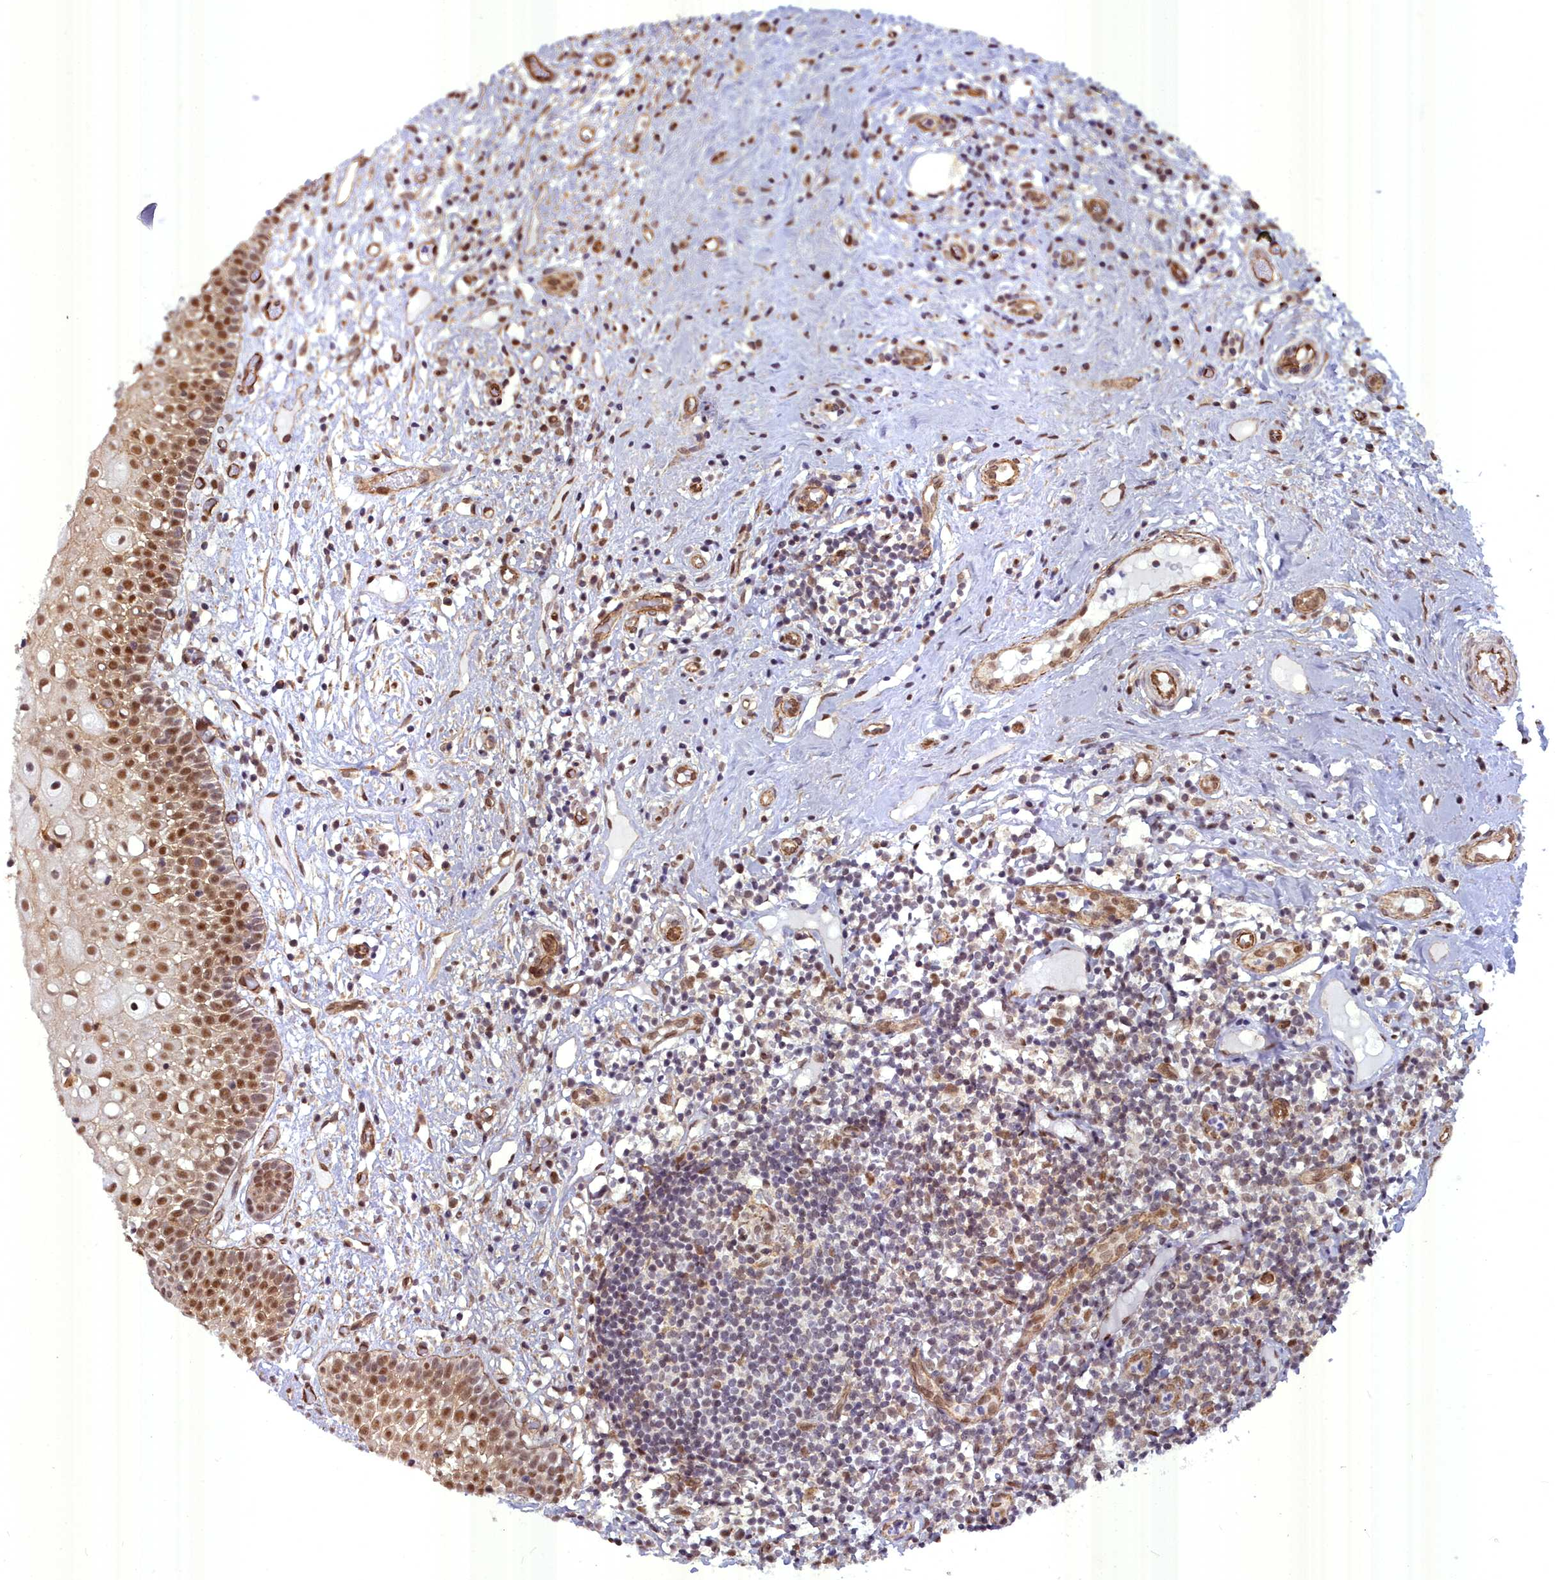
{"staining": {"intensity": "moderate", "quantity": ">75%", "location": "cytoplasmic/membranous,nuclear"}, "tissue": "oral mucosa", "cell_type": "Squamous epithelial cells", "image_type": "normal", "snomed": [{"axis": "morphology", "description": "Normal tissue, NOS"}, {"axis": "topography", "description": "Oral tissue"}], "caption": "IHC (DAB (3,3'-diaminobenzidine)) staining of benign oral mucosa reveals moderate cytoplasmic/membranous,nuclear protein positivity in approximately >75% of squamous epithelial cells.", "gene": "YJU2", "patient": {"sex": "female", "age": 69}}